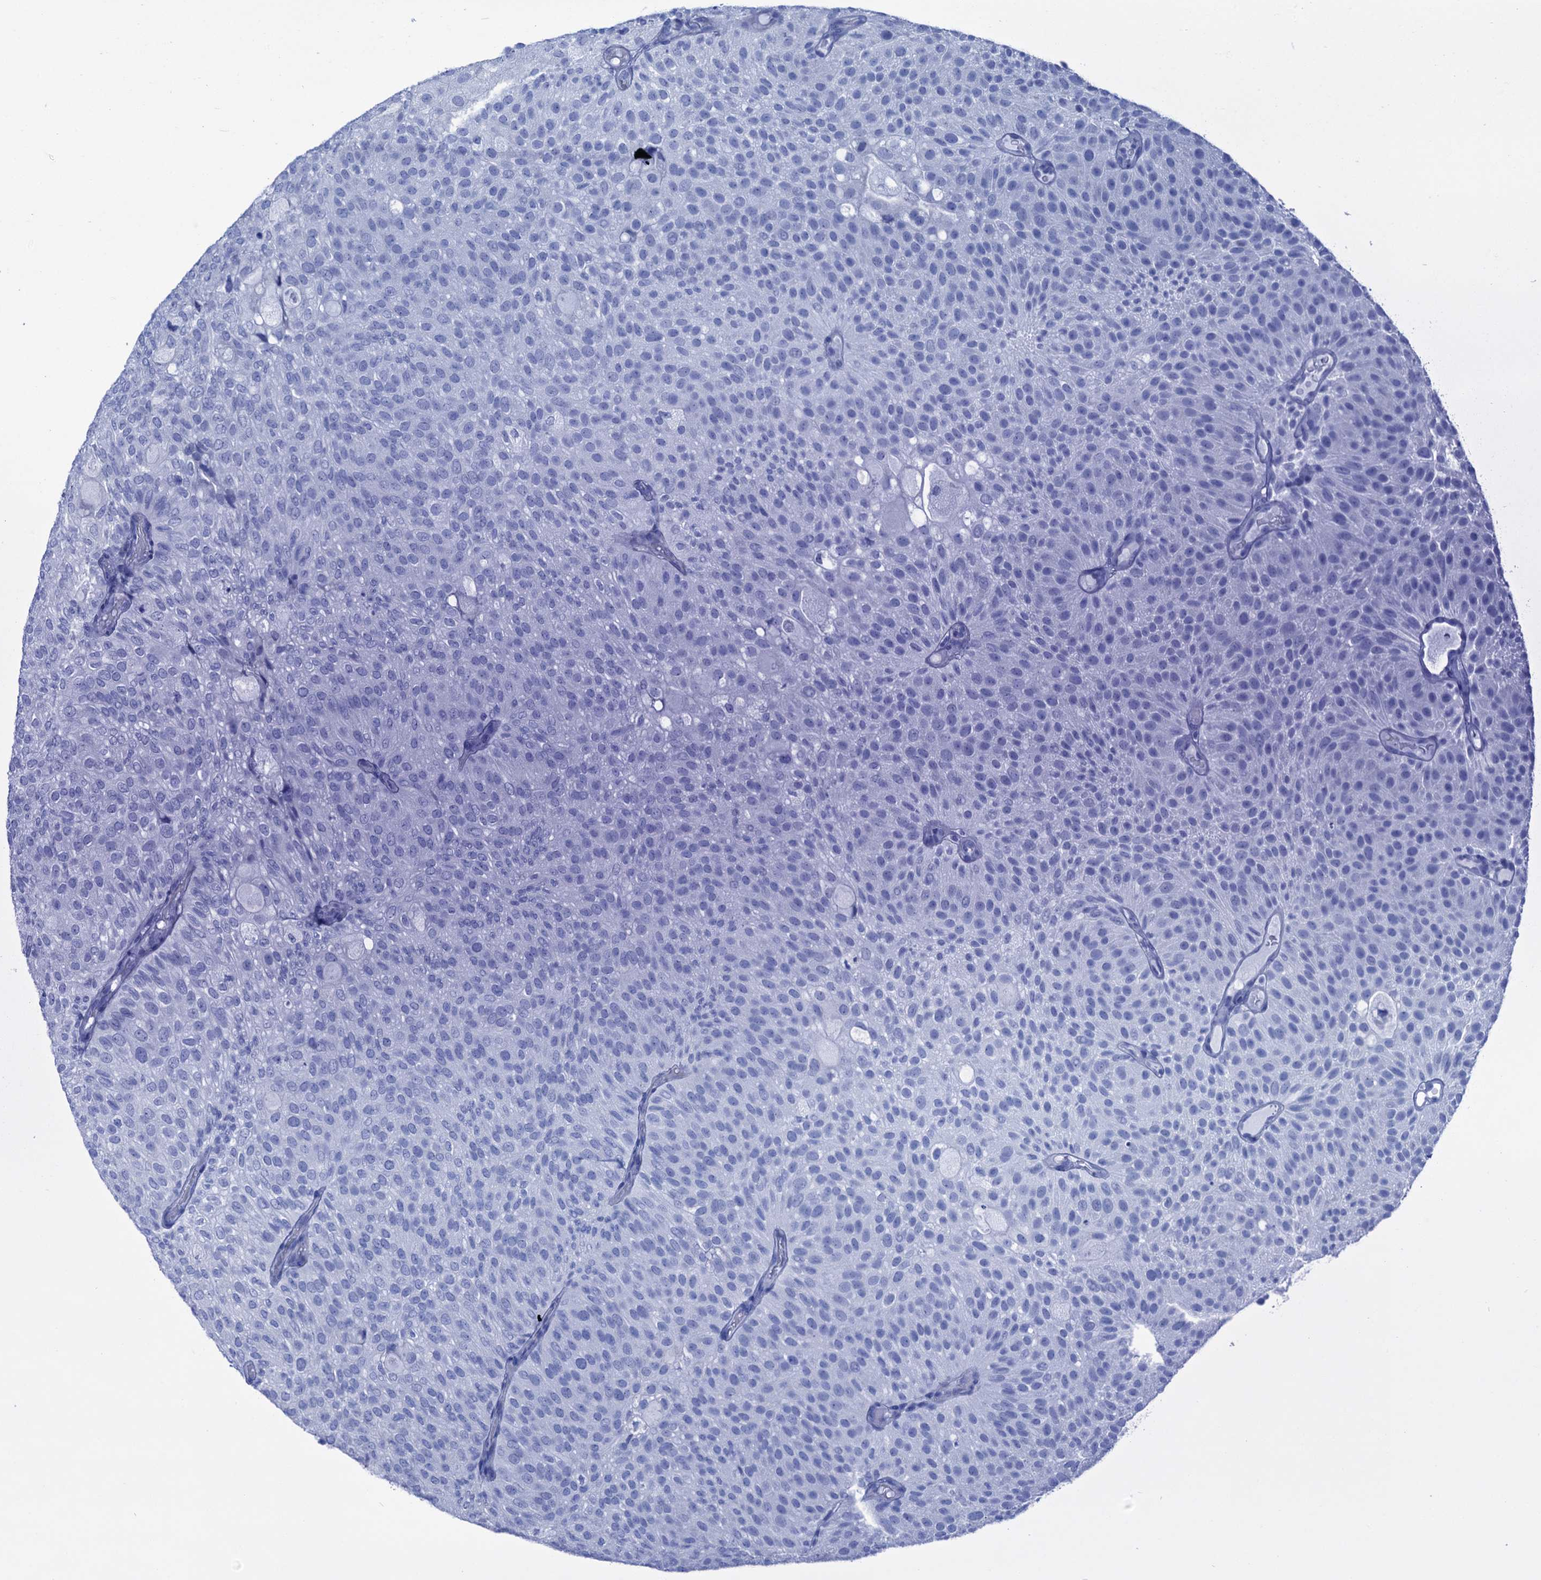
{"staining": {"intensity": "negative", "quantity": "none", "location": "none"}, "tissue": "urothelial cancer", "cell_type": "Tumor cells", "image_type": "cancer", "snomed": [{"axis": "morphology", "description": "Urothelial carcinoma, Low grade"}, {"axis": "topography", "description": "Urinary bladder"}], "caption": "This image is of urothelial carcinoma (low-grade) stained with immunohistochemistry (IHC) to label a protein in brown with the nuclei are counter-stained blue. There is no positivity in tumor cells. (DAB (3,3'-diaminobenzidine) IHC with hematoxylin counter stain).", "gene": "CABYR", "patient": {"sex": "male", "age": 78}}